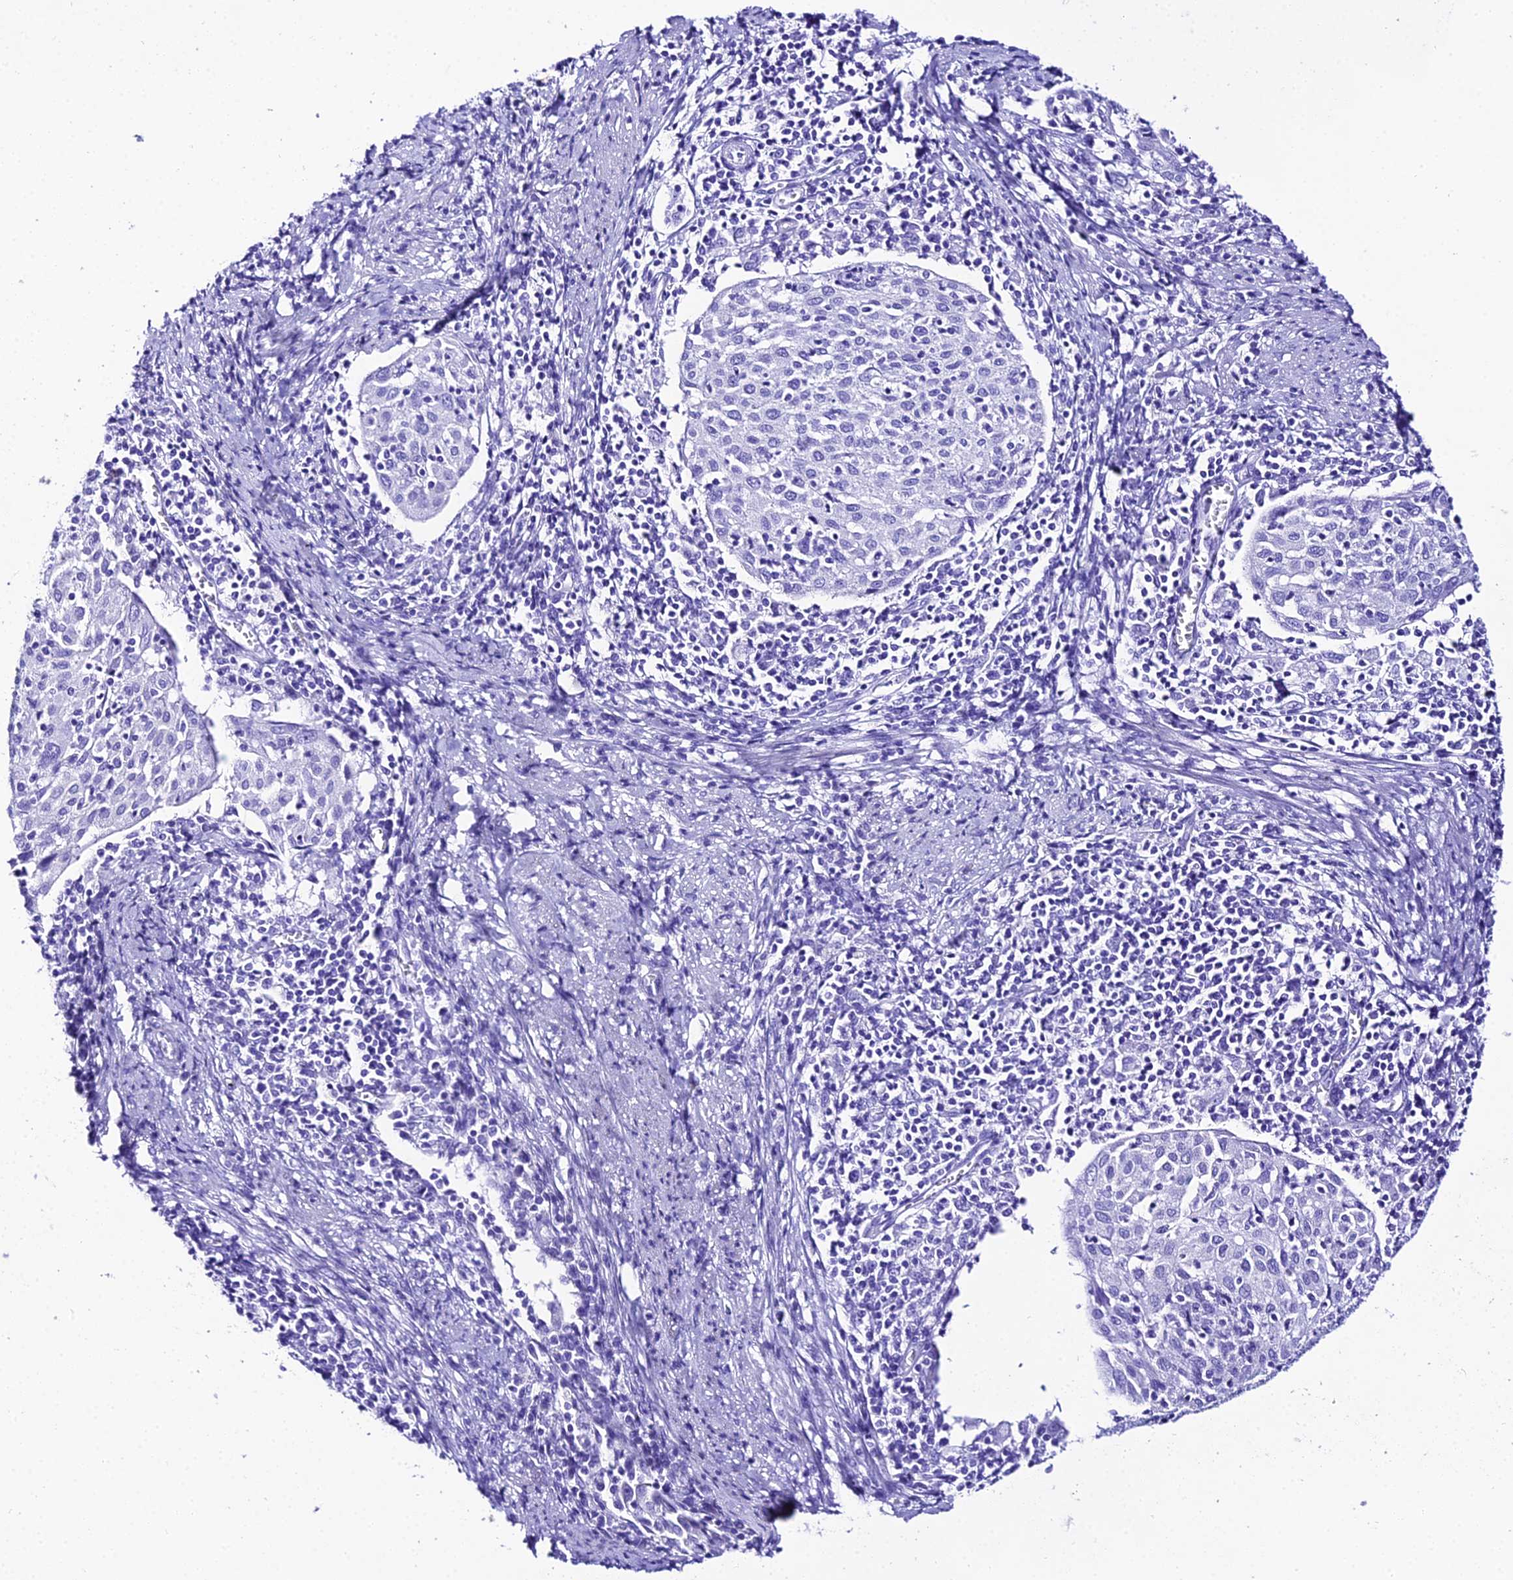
{"staining": {"intensity": "negative", "quantity": "none", "location": "none"}, "tissue": "cervical cancer", "cell_type": "Tumor cells", "image_type": "cancer", "snomed": [{"axis": "morphology", "description": "Squamous cell carcinoma, NOS"}, {"axis": "topography", "description": "Cervix"}], "caption": "A high-resolution histopathology image shows immunohistochemistry staining of cervical squamous cell carcinoma, which shows no significant expression in tumor cells.", "gene": "TRMT44", "patient": {"sex": "female", "age": 52}}